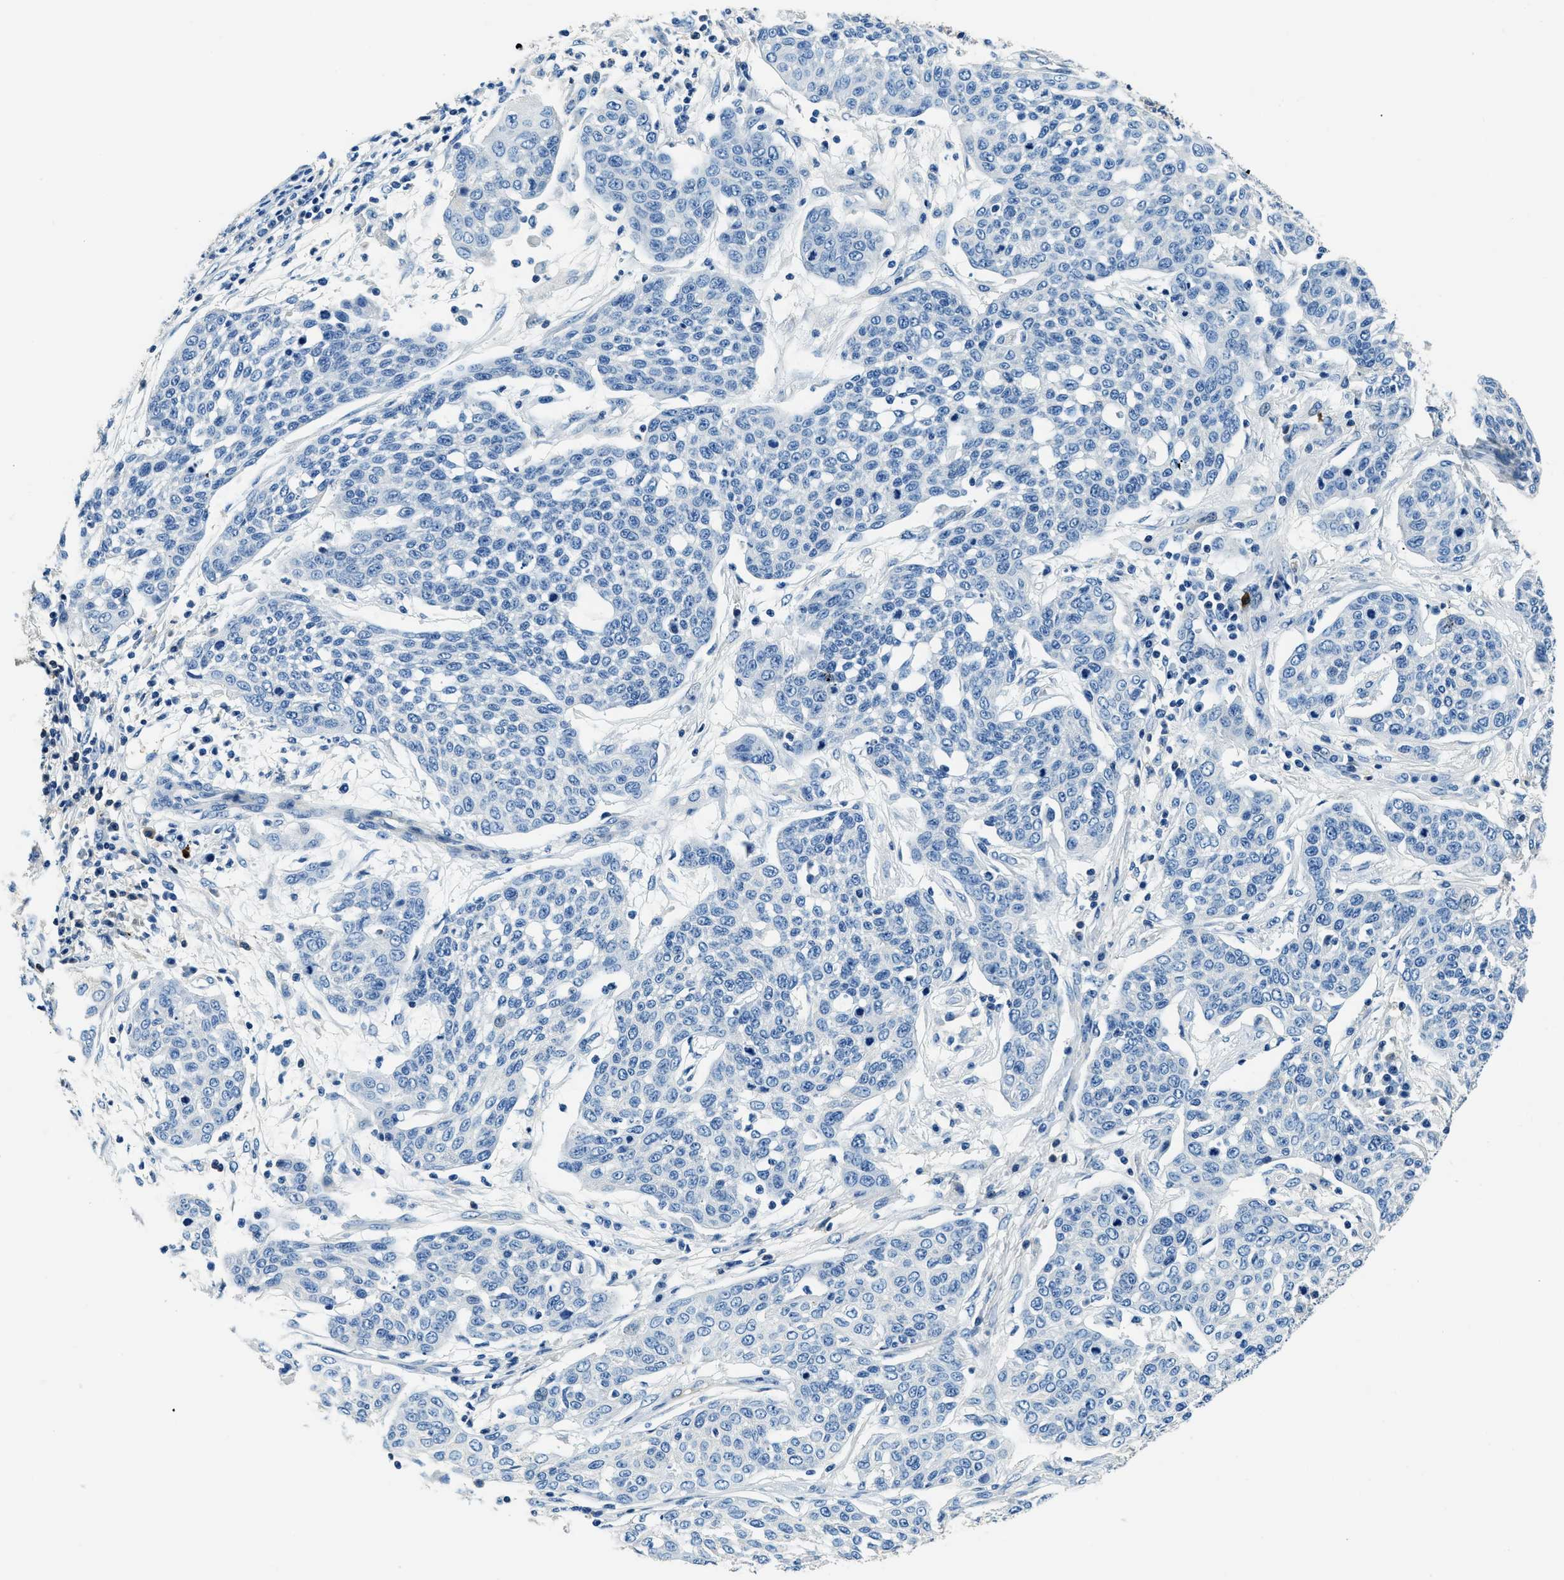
{"staining": {"intensity": "negative", "quantity": "none", "location": "none"}, "tissue": "cervical cancer", "cell_type": "Tumor cells", "image_type": "cancer", "snomed": [{"axis": "morphology", "description": "Squamous cell carcinoma, NOS"}, {"axis": "topography", "description": "Cervix"}], "caption": "An immunohistochemistry (IHC) image of squamous cell carcinoma (cervical) is shown. There is no staining in tumor cells of squamous cell carcinoma (cervical).", "gene": "TMEM186", "patient": {"sex": "female", "age": 34}}